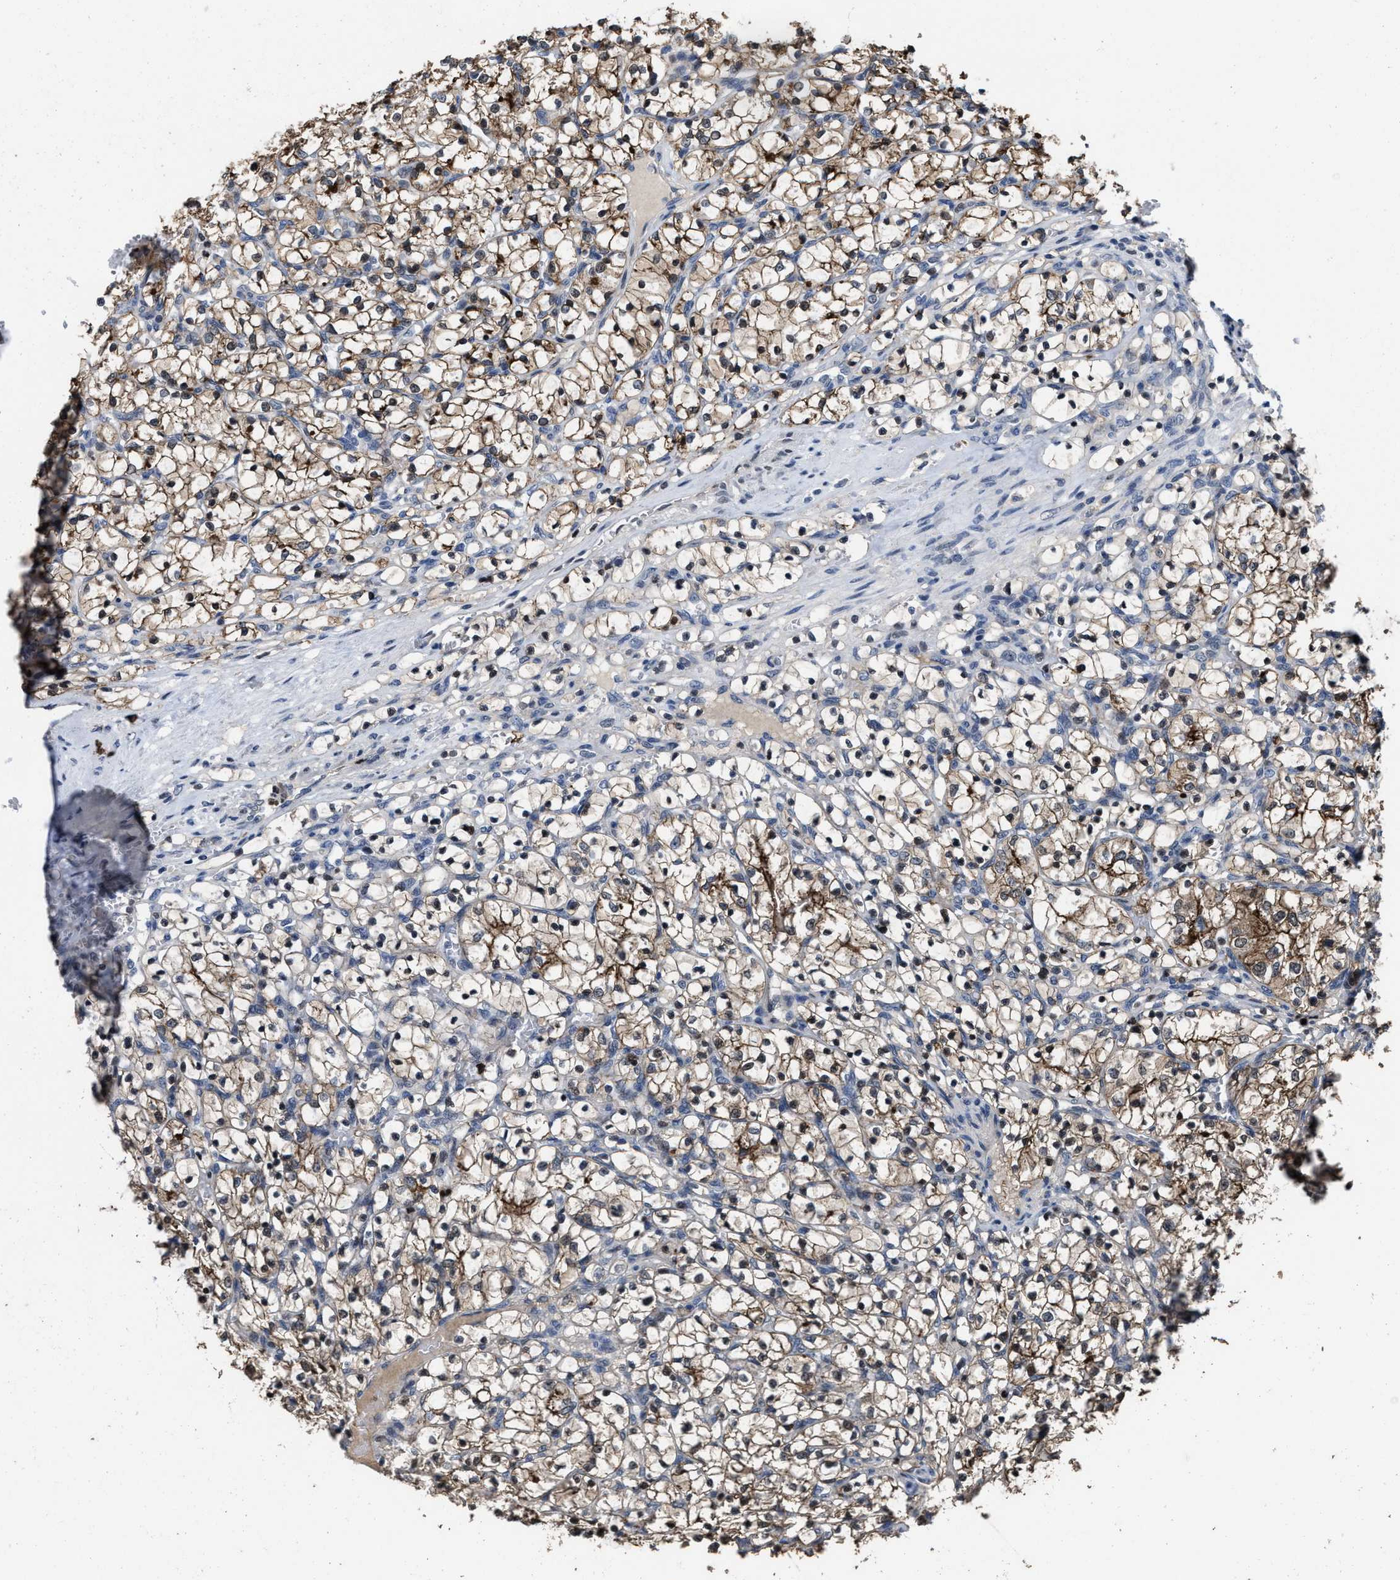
{"staining": {"intensity": "strong", "quantity": ">75%", "location": "cytoplasmic/membranous,nuclear"}, "tissue": "renal cancer", "cell_type": "Tumor cells", "image_type": "cancer", "snomed": [{"axis": "morphology", "description": "Adenocarcinoma, NOS"}, {"axis": "topography", "description": "Kidney"}], "caption": "Immunohistochemical staining of human renal adenocarcinoma shows strong cytoplasmic/membranous and nuclear protein expression in approximately >75% of tumor cells. (Brightfield microscopy of DAB IHC at high magnification).", "gene": "ZNF20", "patient": {"sex": "female", "age": 69}}